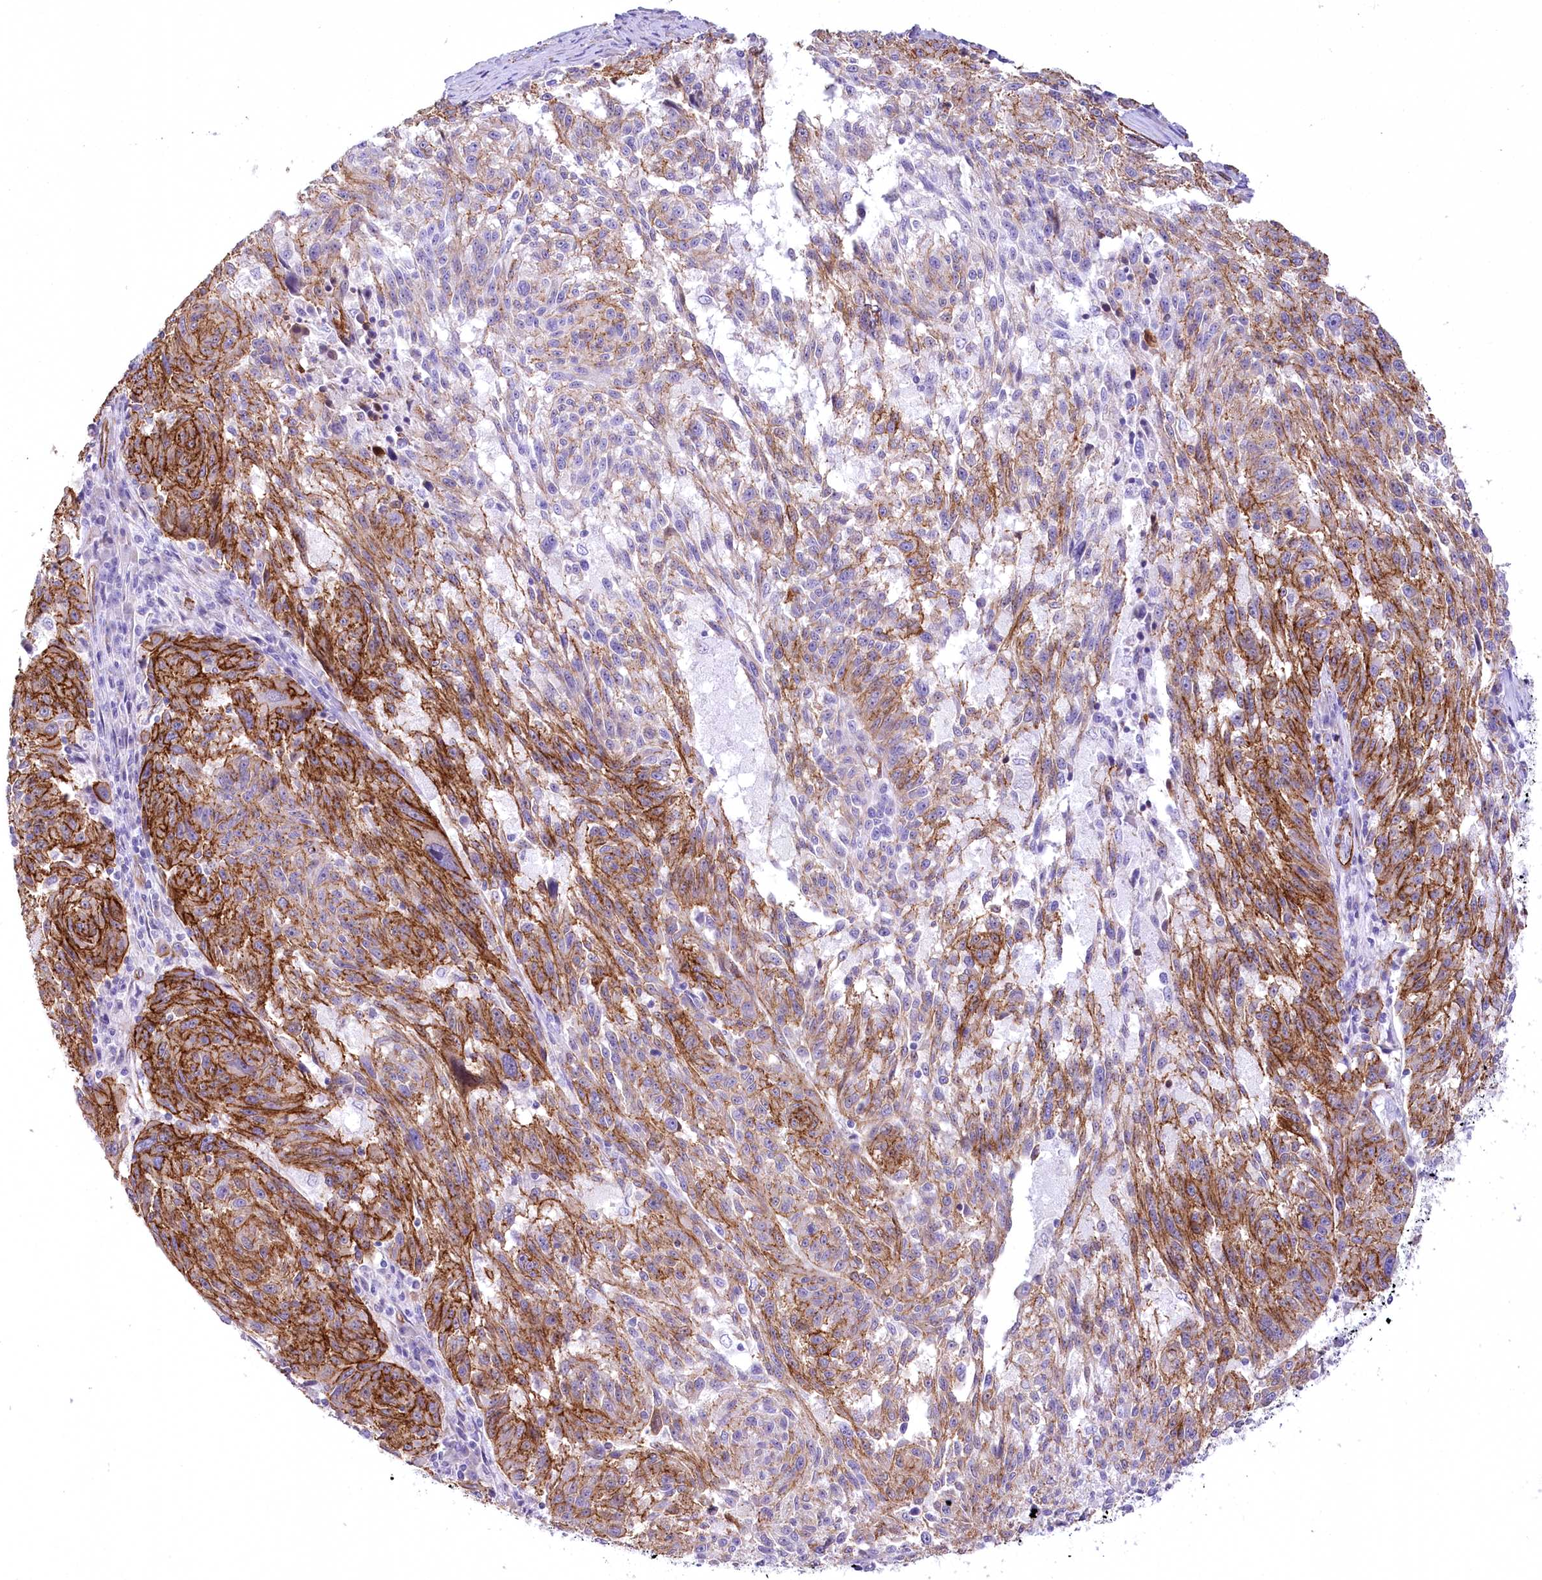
{"staining": {"intensity": "strong", "quantity": "25%-75%", "location": "cytoplasmic/membranous"}, "tissue": "melanoma", "cell_type": "Tumor cells", "image_type": "cancer", "snomed": [{"axis": "morphology", "description": "Malignant melanoma, NOS"}, {"axis": "topography", "description": "Skin"}], "caption": "Immunohistochemistry (IHC) micrograph of neoplastic tissue: malignant melanoma stained using immunohistochemistry exhibits high levels of strong protein expression localized specifically in the cytoplasmic/membranous of tumor cells, appearing as a cytoplasmic/membranous brown color.", "gene": "SYNPO2", "patient": {"sex": "male", "age": 53}}